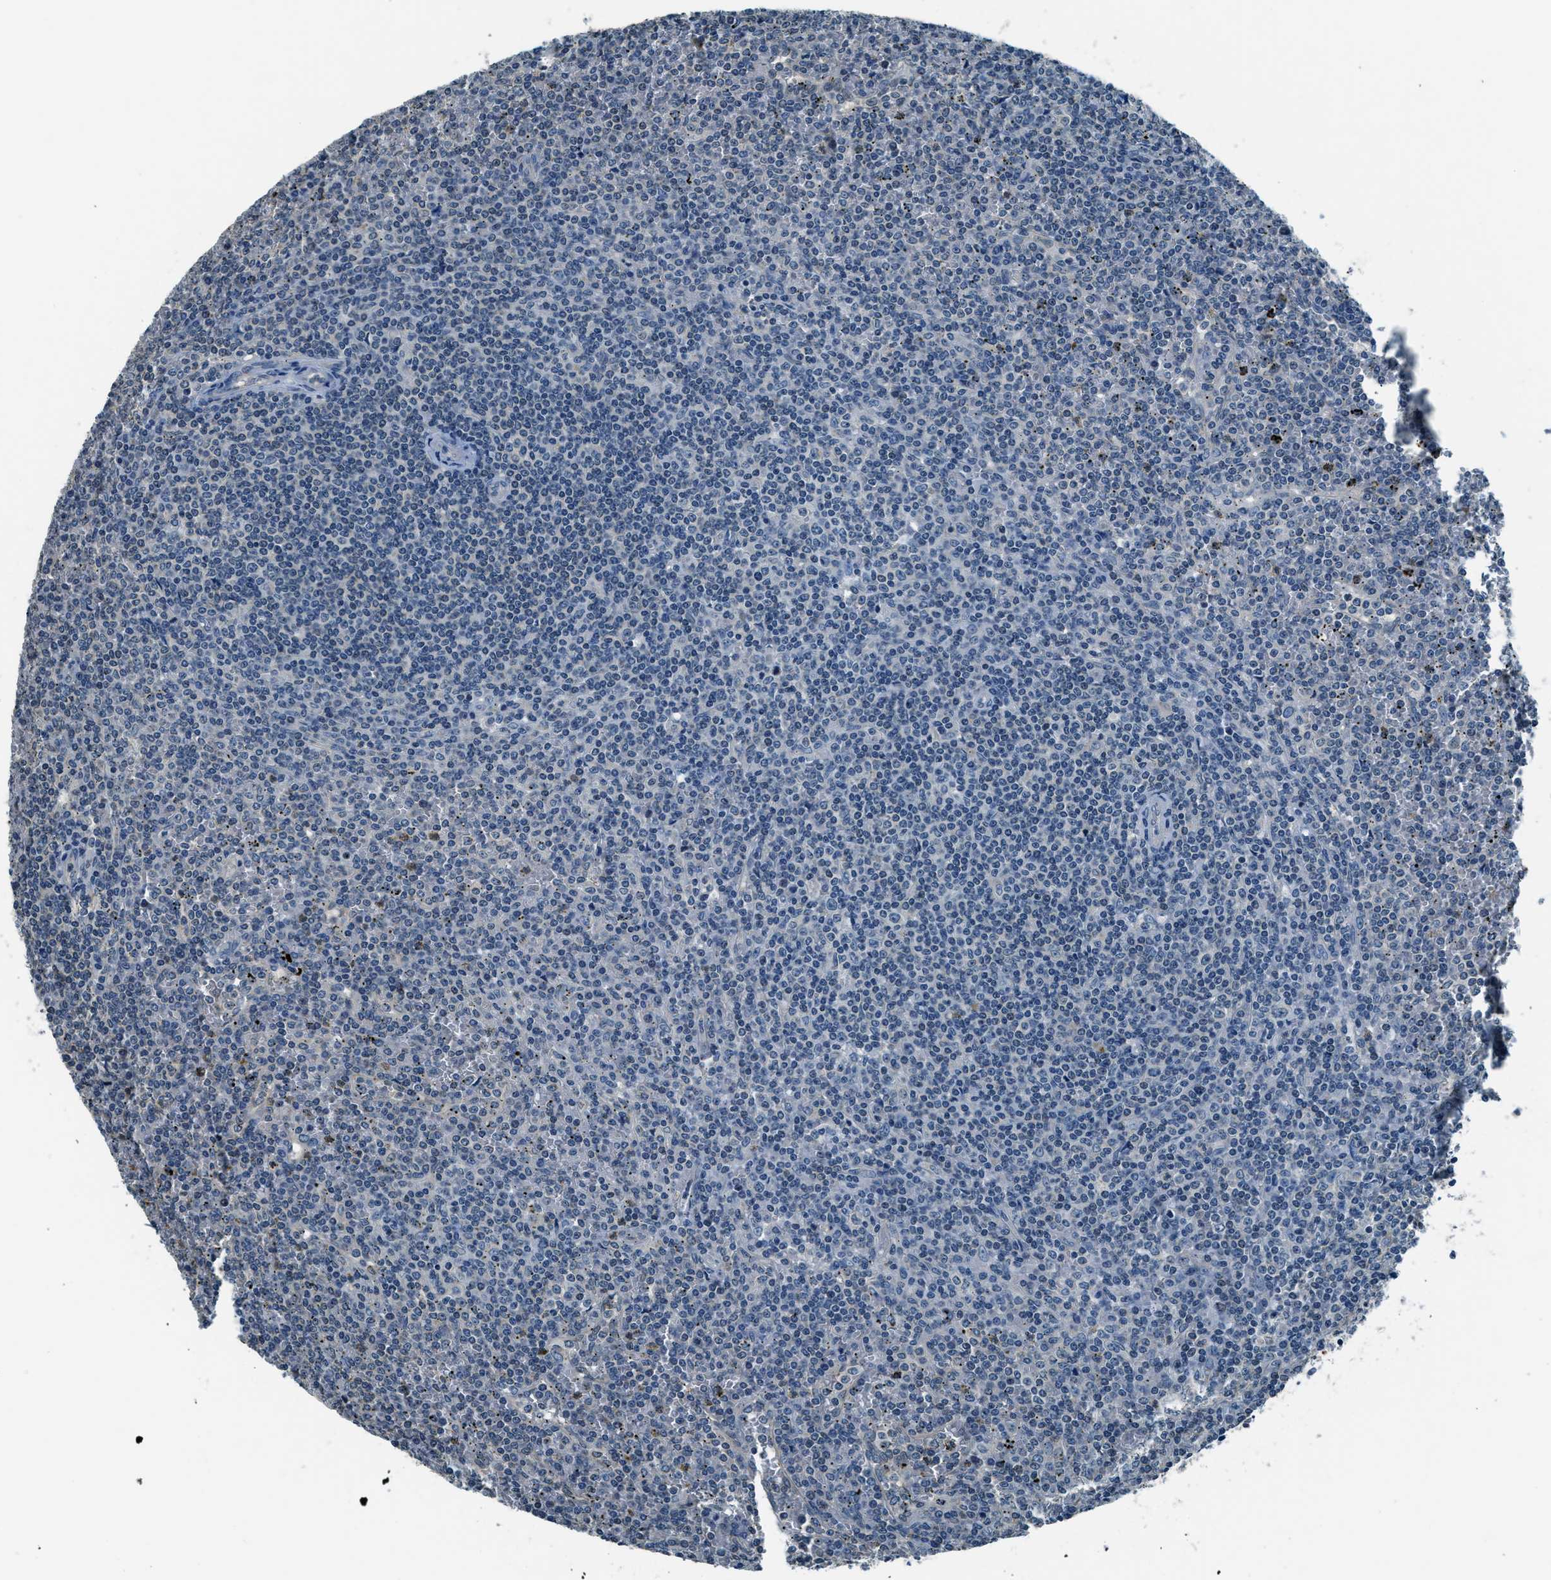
{"staining": {"intensity": "negative", "quantity": "none", "location": "none"}, "tissue": "lymphoma", "cell_type": "Tumor cells", "image_type": "cancer", "snomed": [{"axis": "morphology", "description": "Malignant lymphoma, non-Hodgkin's type, Low grade"}, {"axis": "topography", "description": "Spleen"}], "caption": "An immunohistochemistry (IHC) micrograph of lymphoma is shown. There is no staining in tumor cells of lymphoma.", "gene": "NME8", "patient": {"sex": "female", "age": 19}}